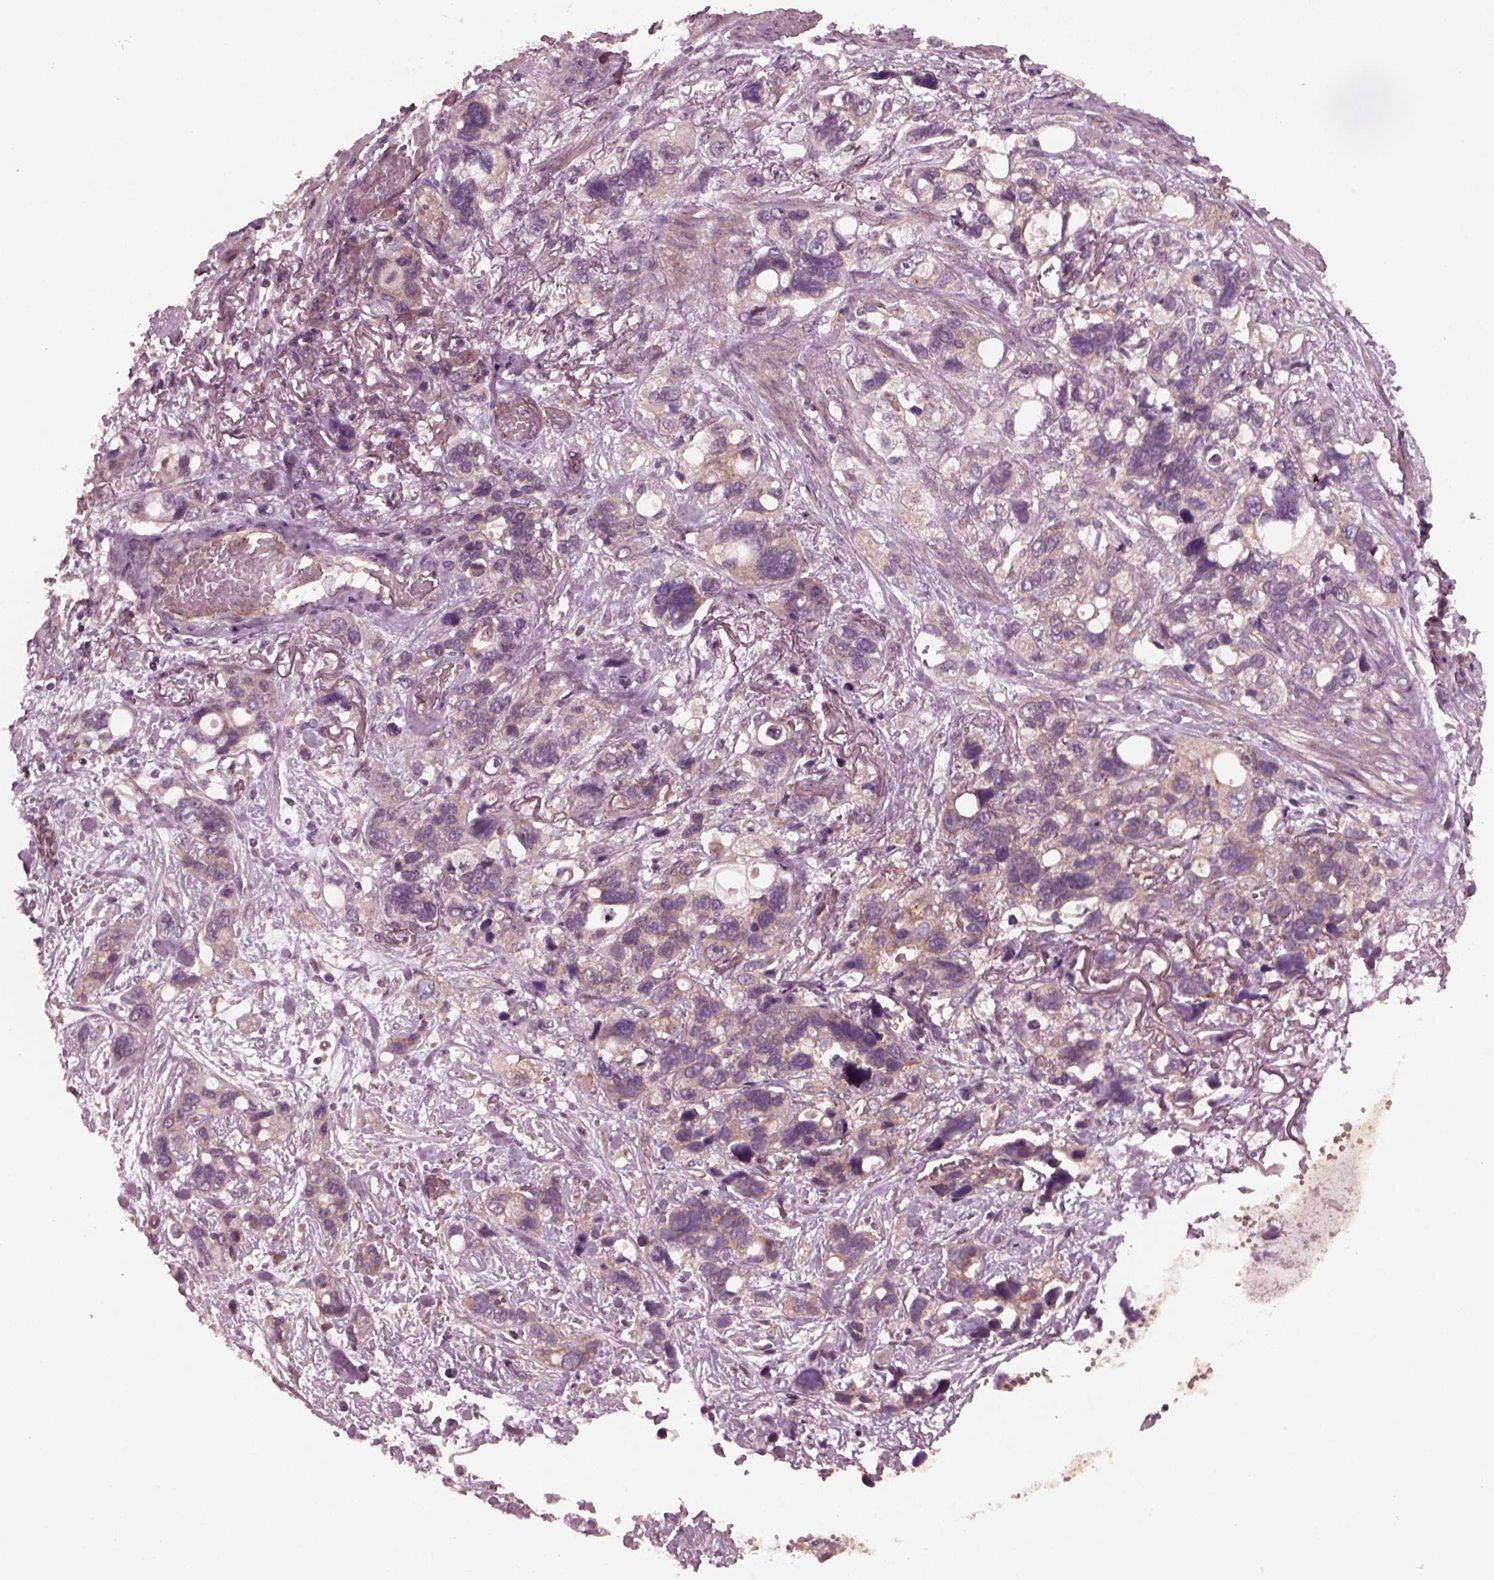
{"staining": {"intensity": "weak", "quantity": ">75%", "location": "cytoplasmic/membranous"}, "tissue": "stomach cancer", "cell_type": "Tumor cells", "image_type": "cancer", "snomed": [{"axis": "morphology", "description": "Adenocarcinoma, NOS"}, {"axis": "topography", "description": "Stomach, upper"}], "caption": "Human stomach cancer (adenocarcinoma) stained for a protein (brown) demonstrates weak cytoplasmic/membranous positive expression in about >75% of tumor cells.", "gene": "TUBG1", "patient": {"sex": "female", "age": 81}}